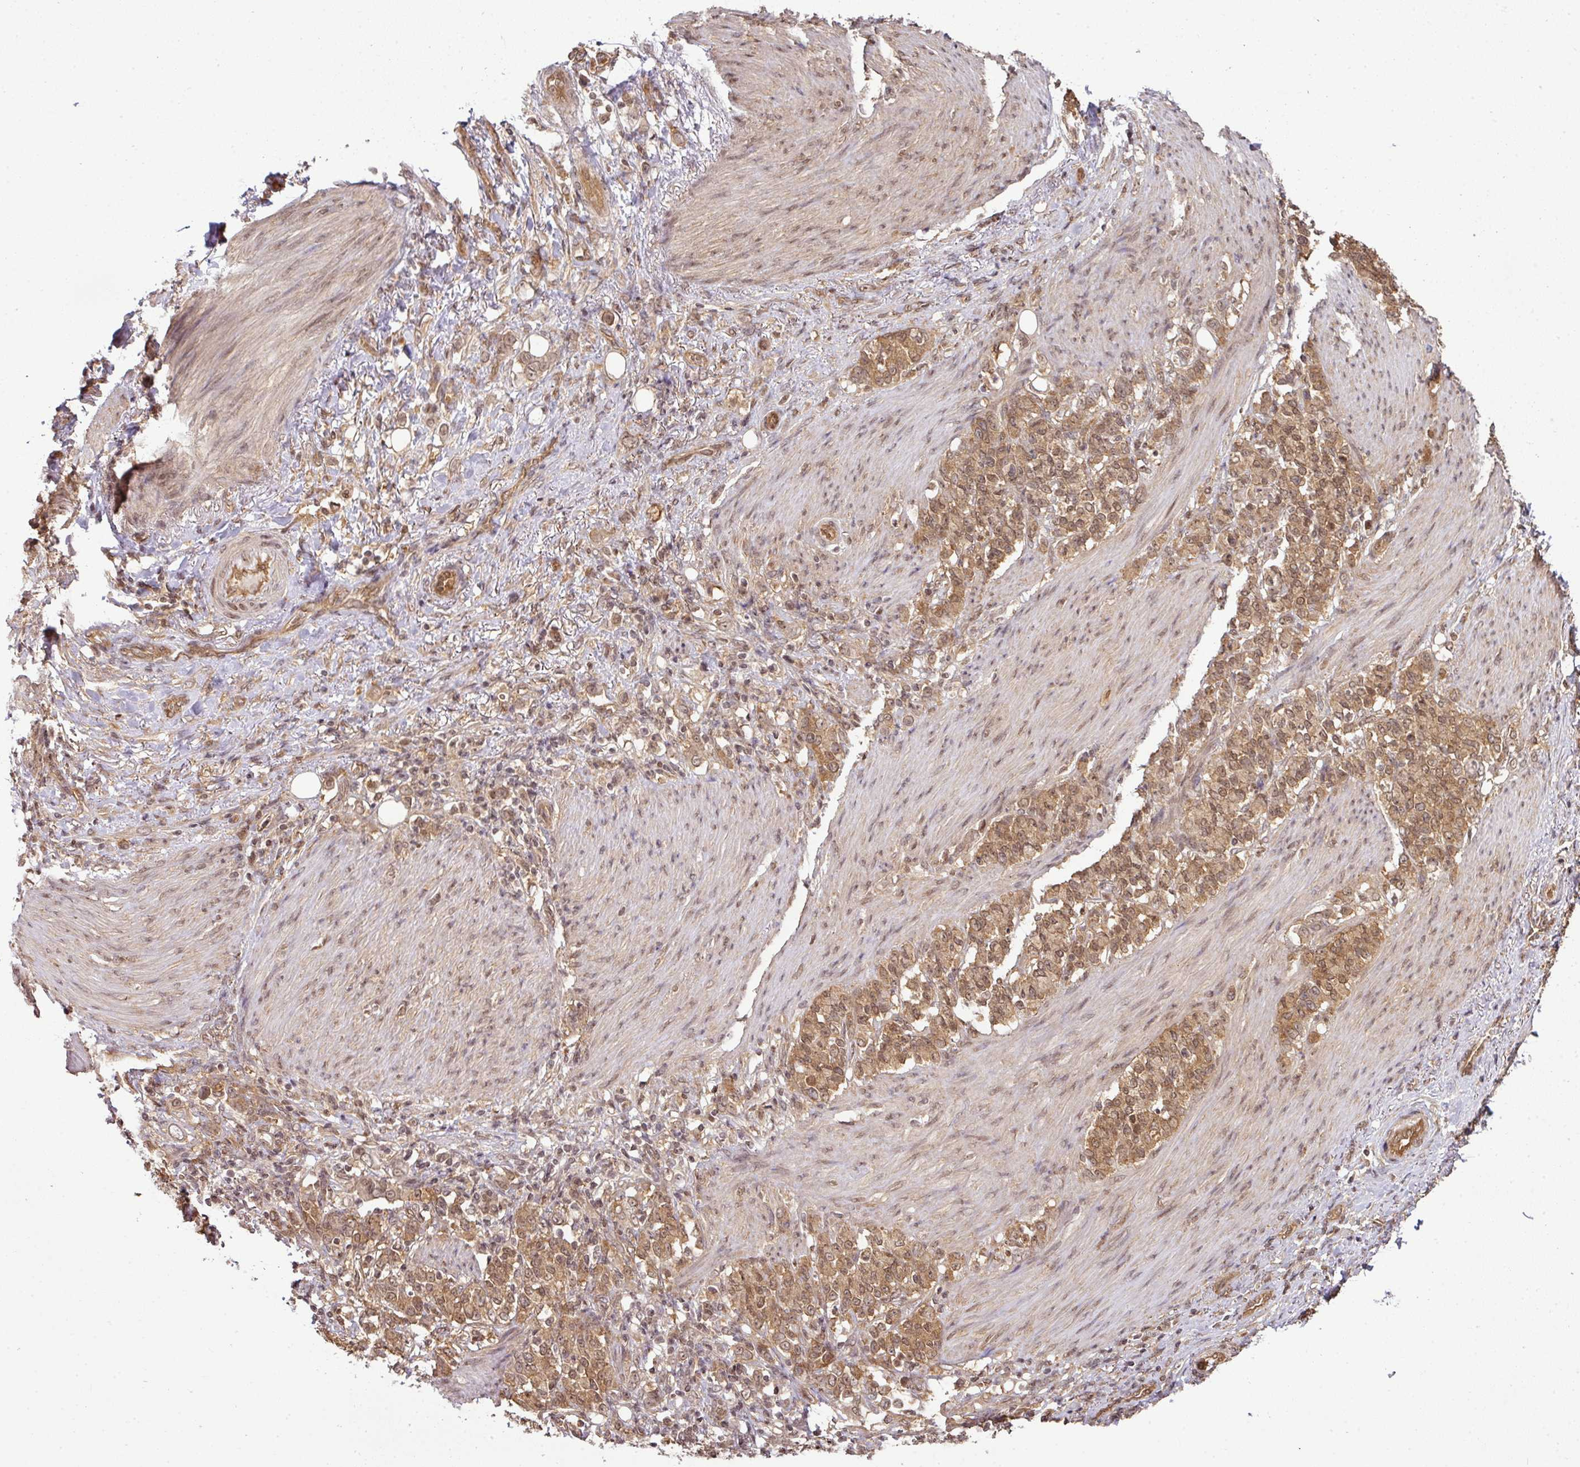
{"staining": {"intensity": "moderate", "quantity": ">75%", "location": "cytoplasmic/membranous,nuclear"}, "tissue": "stomach cancer", "cell_type": "Tumor cells", "image_type": "cancer", "snomed": [{"axis": "morphology", "description": "Adenocarcinoma, NOS"}, {"axis": "topography", "description": "Stomach"}], "caption": "Protein analysis of stomach cancer (adenocarcinoma) tissue reveals moderate cytoplasmic/membranous and nuclear staining in approximately >75% of tumor cells.", "gene": "ANKRD18A", "patient": {"sex": "female", "age": 79}}